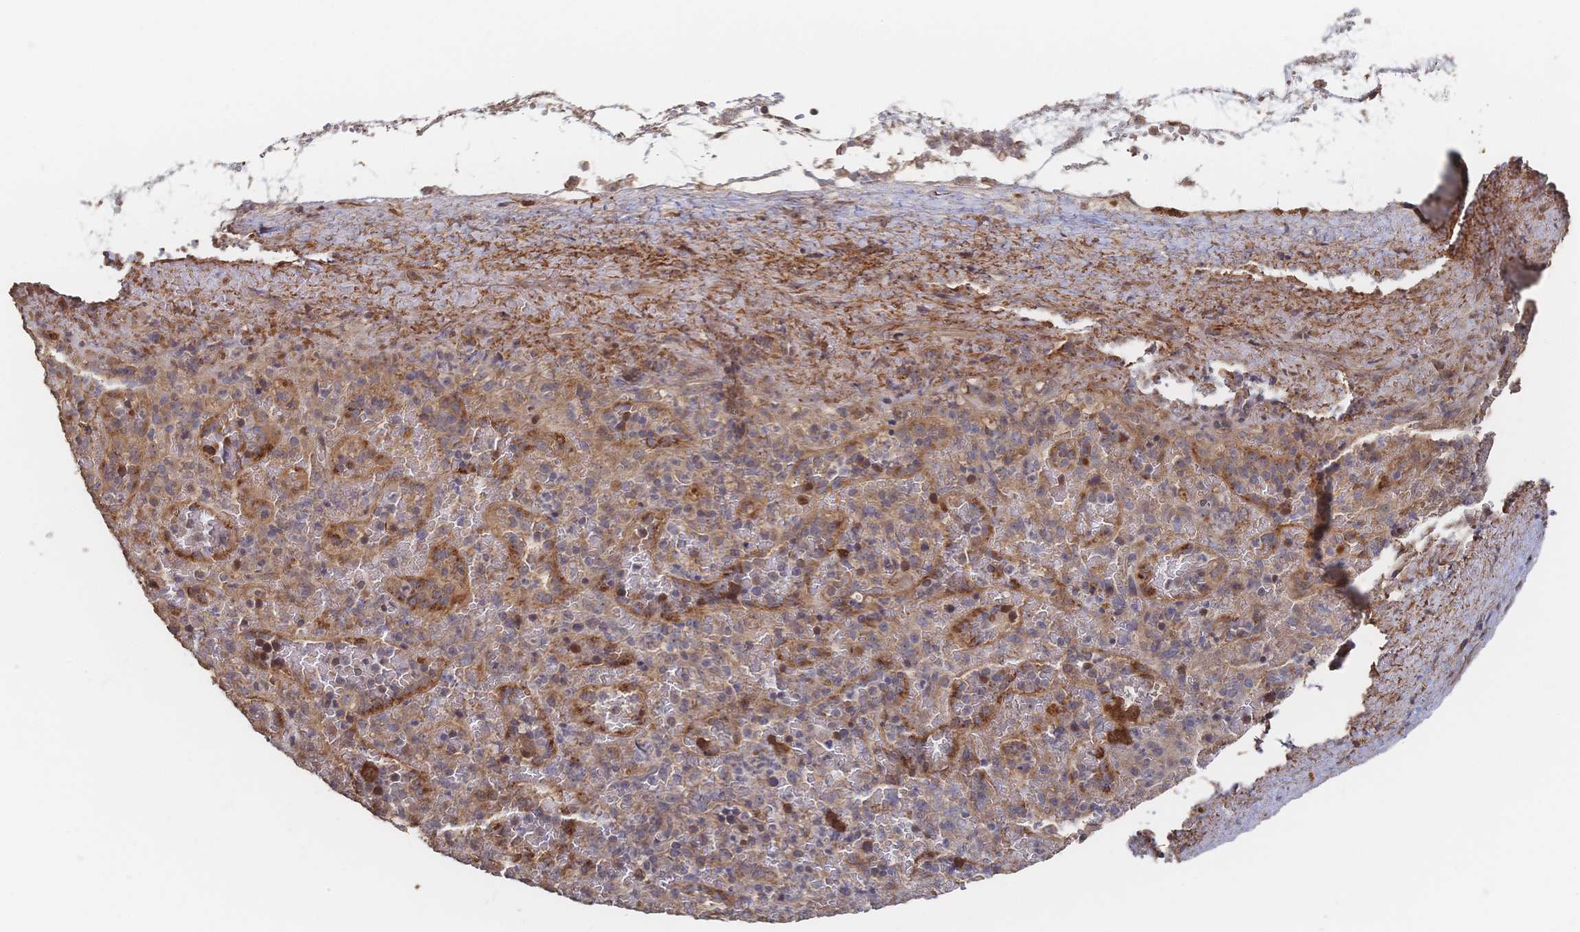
{"staining": {"intensity": "weak", "quantity": "<25%", "location": "cytoplasmic/membranous"}, "tissue": "spleen", "cell_type": "Cells in red pulp", "image_type": "normal", "snomed": [{"axis": "morphology", "description": "Normal tissue, NOS"}, {"axis": "topography", "description": "Spleen"}], "caption": "Immunohistochemistry image of unremarkable spleen stained for a protein (brown), which displays no expression in cells in red pulp.", "gene": "DNAJA4", "patient": {"sex": "female", "age": 50}}